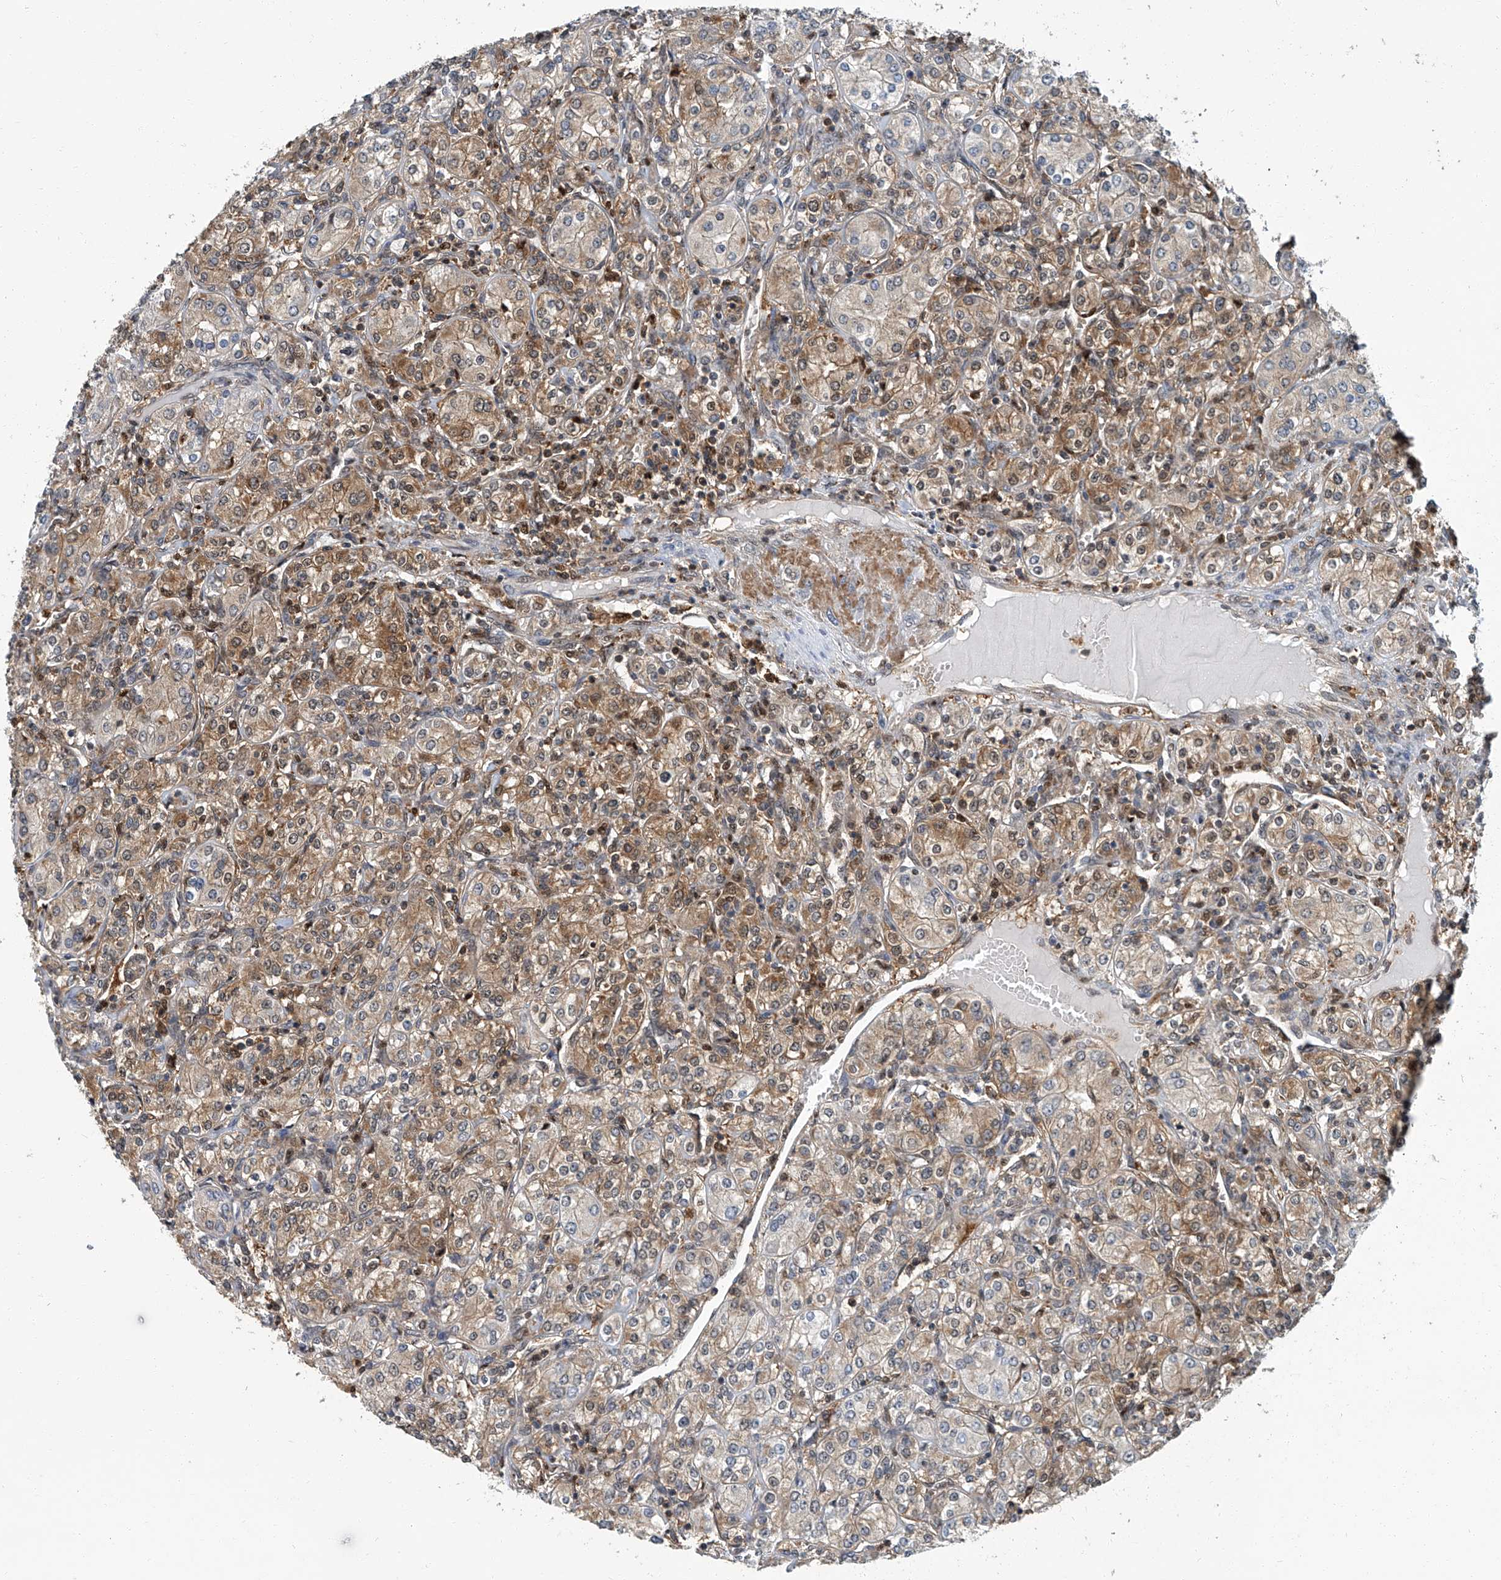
{"staining": {"intensity": "moderate", "quantity": ">75%", "location": "cytoplasmic/membranous,nuclear"}, "tissue": "renal cancer", "cell_type": "Tumor cells", "image_type": "cancer", "snomed": [{"axis": "morphology", "description": "Adenocarcinoma, NOS"}, {"axis": "topography", "description": "Kidney"}], "caption": "Immunohistochemistry (IHC) histopathology image of human adenocarcinoma (renal) stained for a protein (brown), which displays medium levels of moderate cytoplasmic/membranous and nuclear positivity in about >75% of tumor cells.", "gene": "PSMB10", "patient": {"sex": "male", "age": 77}}